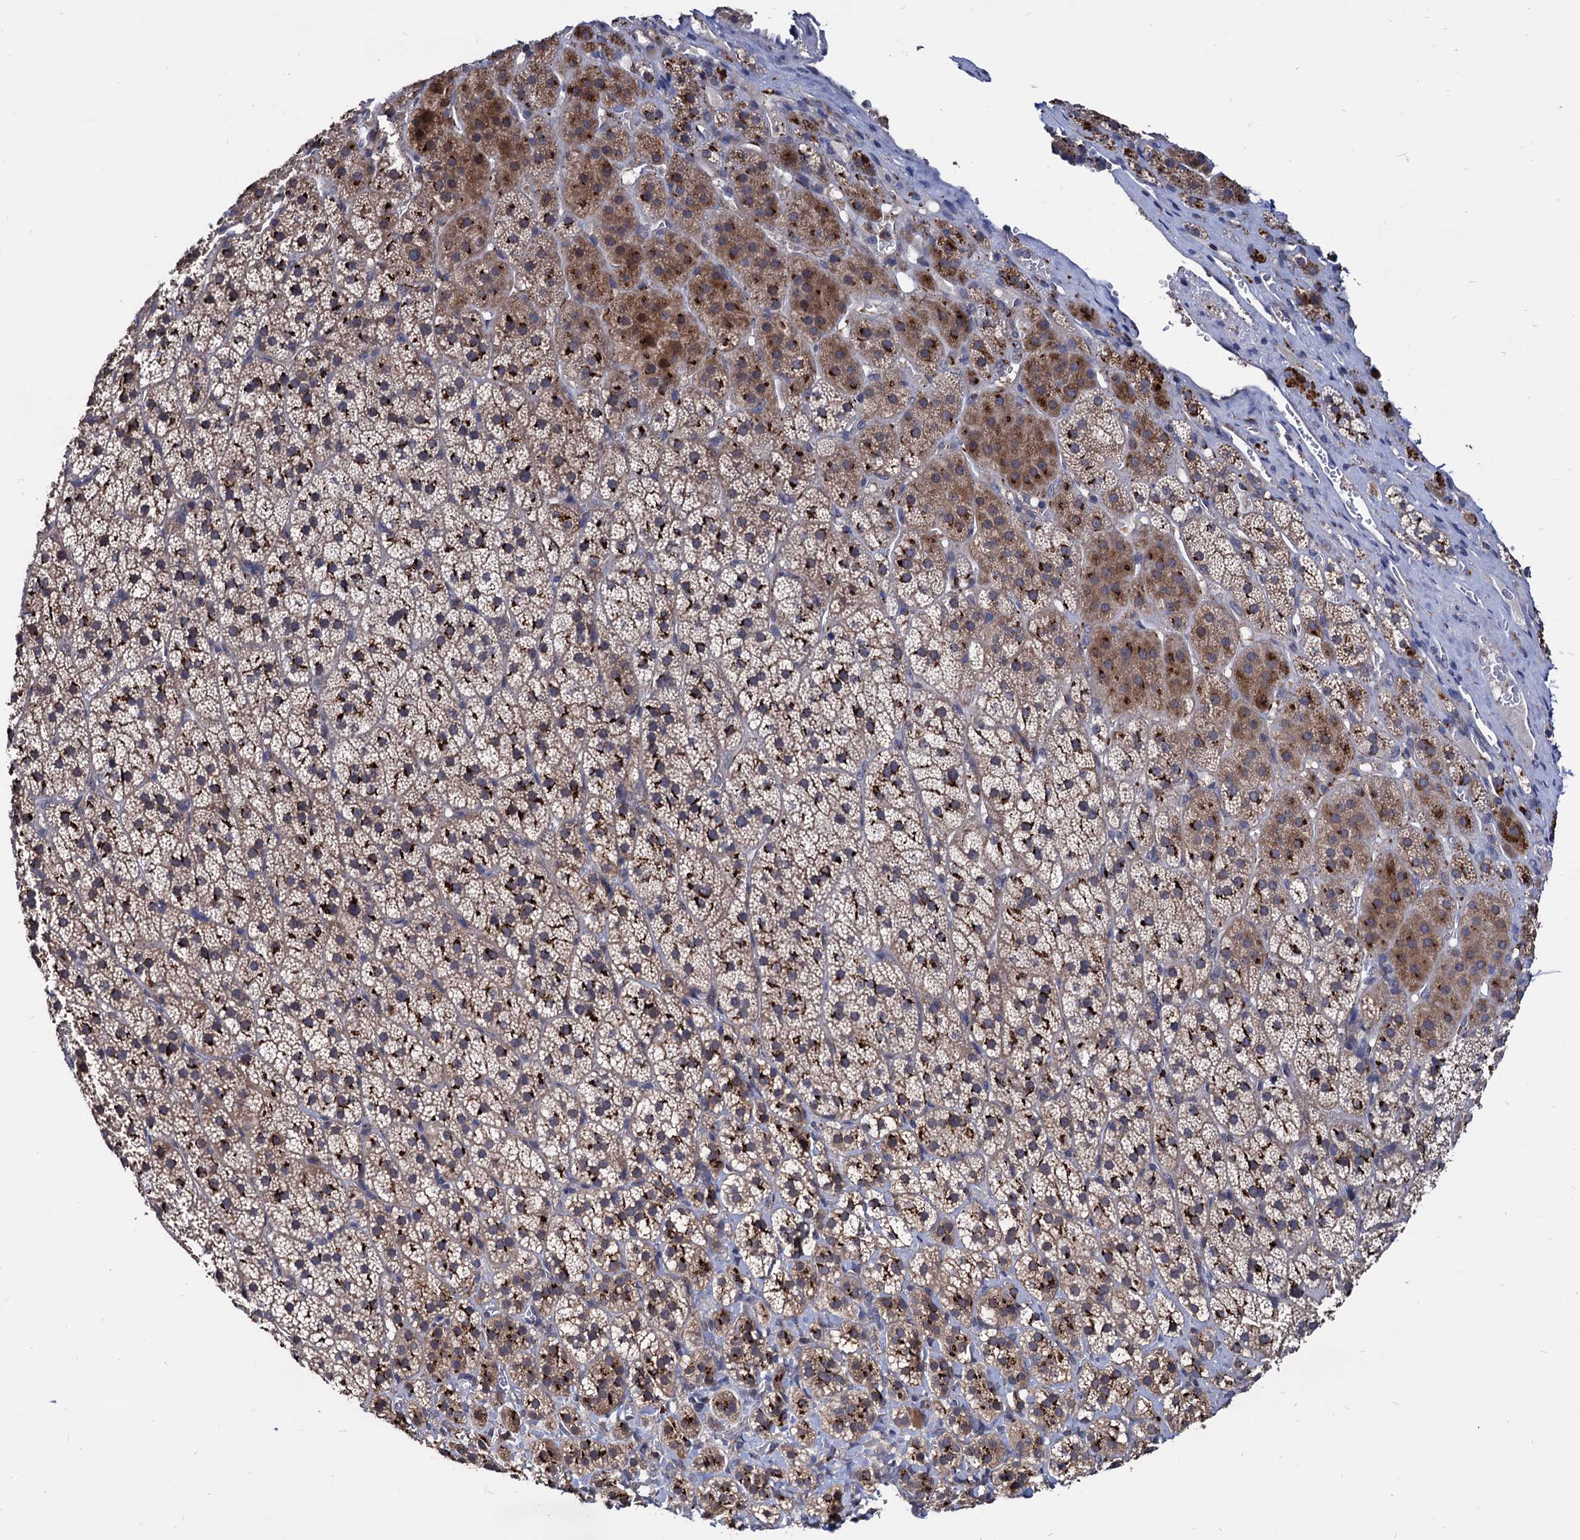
{"staining": {"intensity": "strong", "quantity": "25%-75%", "location": "cytoplasmic/membranous"}, "tissue": "adrenal gland", "cell_type": "Glandular cells", "image_type": "normal", "snomed": [{"axis": "morphology", "description": "Normal tissue, NOS"}, {"axis": "topography", "description": "Adrenal gland"}], "caption": "Immunohistochemistry (IHC) staining of benign adrenal gland, which reveals high levels of strong cytoplasmic/membranous staining in approximately 25%-75% of glandular cells indicating strong cytoplasmic/membranous protein staining. The staining was performed using DAB (brown) for protein detection and nuclei were counterstained in hematoxylin (blue).", "gene": "ESD", "patient": {"sex": "female", "age": 44}}